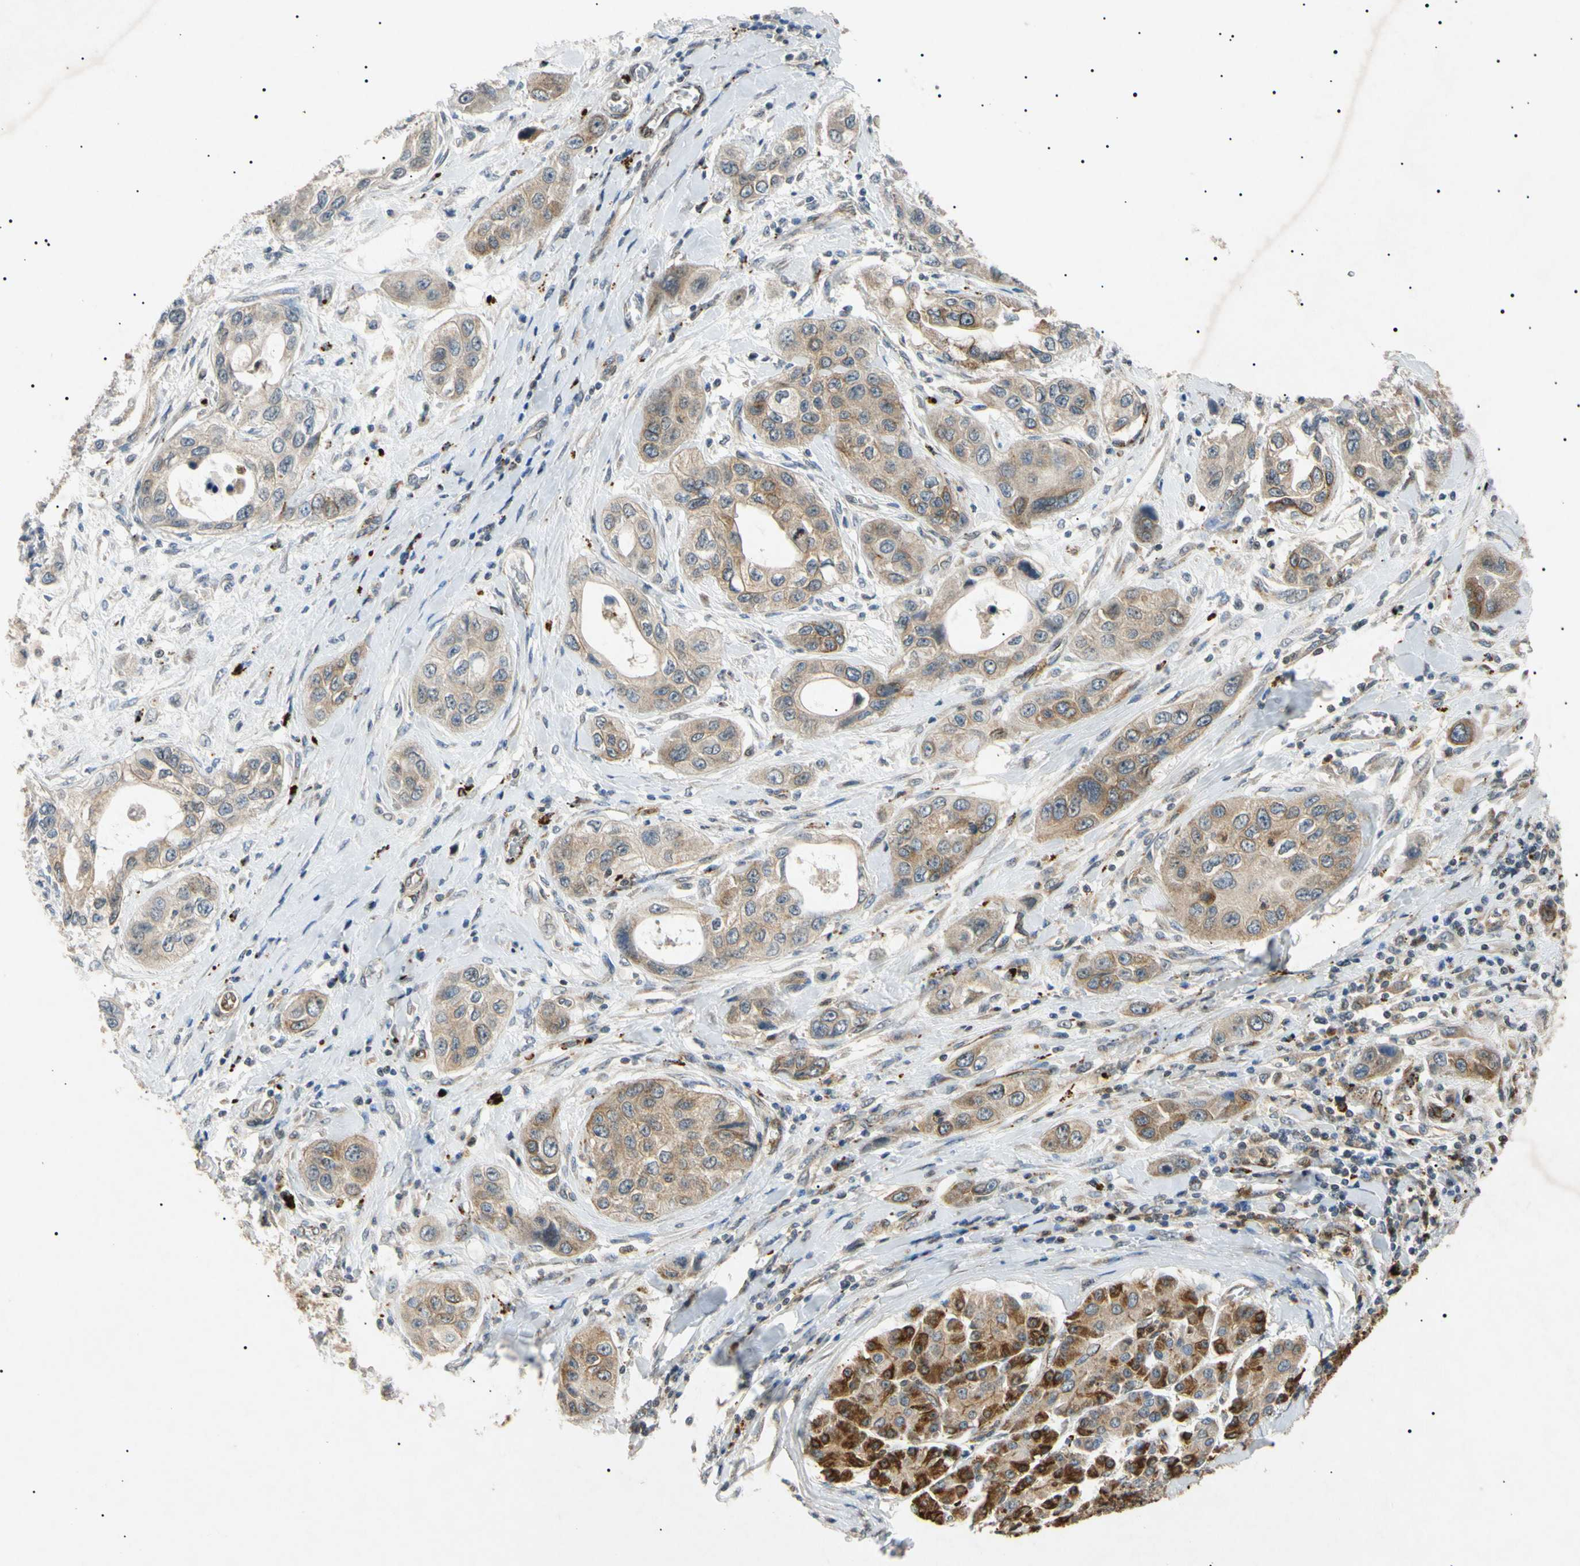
{"staining": {"intensity": "moderate", "quantity": "<25%", "location": "cytoplasmic/membranous"}, "tissue": "pancreatic cancer", "cell_type": "Tumor cells", "image_type": "cancer", "snomed": [{"axis": "morphology", "description": "Adenocarcinoma, NOS"}, {"axis": "topography", "description": "Pancreas"}], "caption": "High-magnification brightfield microscopy of adenocarcinoma (pancreatic) stained with DAB (3,3'-diaminobenzidine) (brown) and counterstained with hematoxylin (blue). tumor cells exhibit moderate cytoplasmic/membranous staining is identified in about<25% of cells.", "gene": "TUBB4A", "patient": {"sex": "female", "age": 70}}